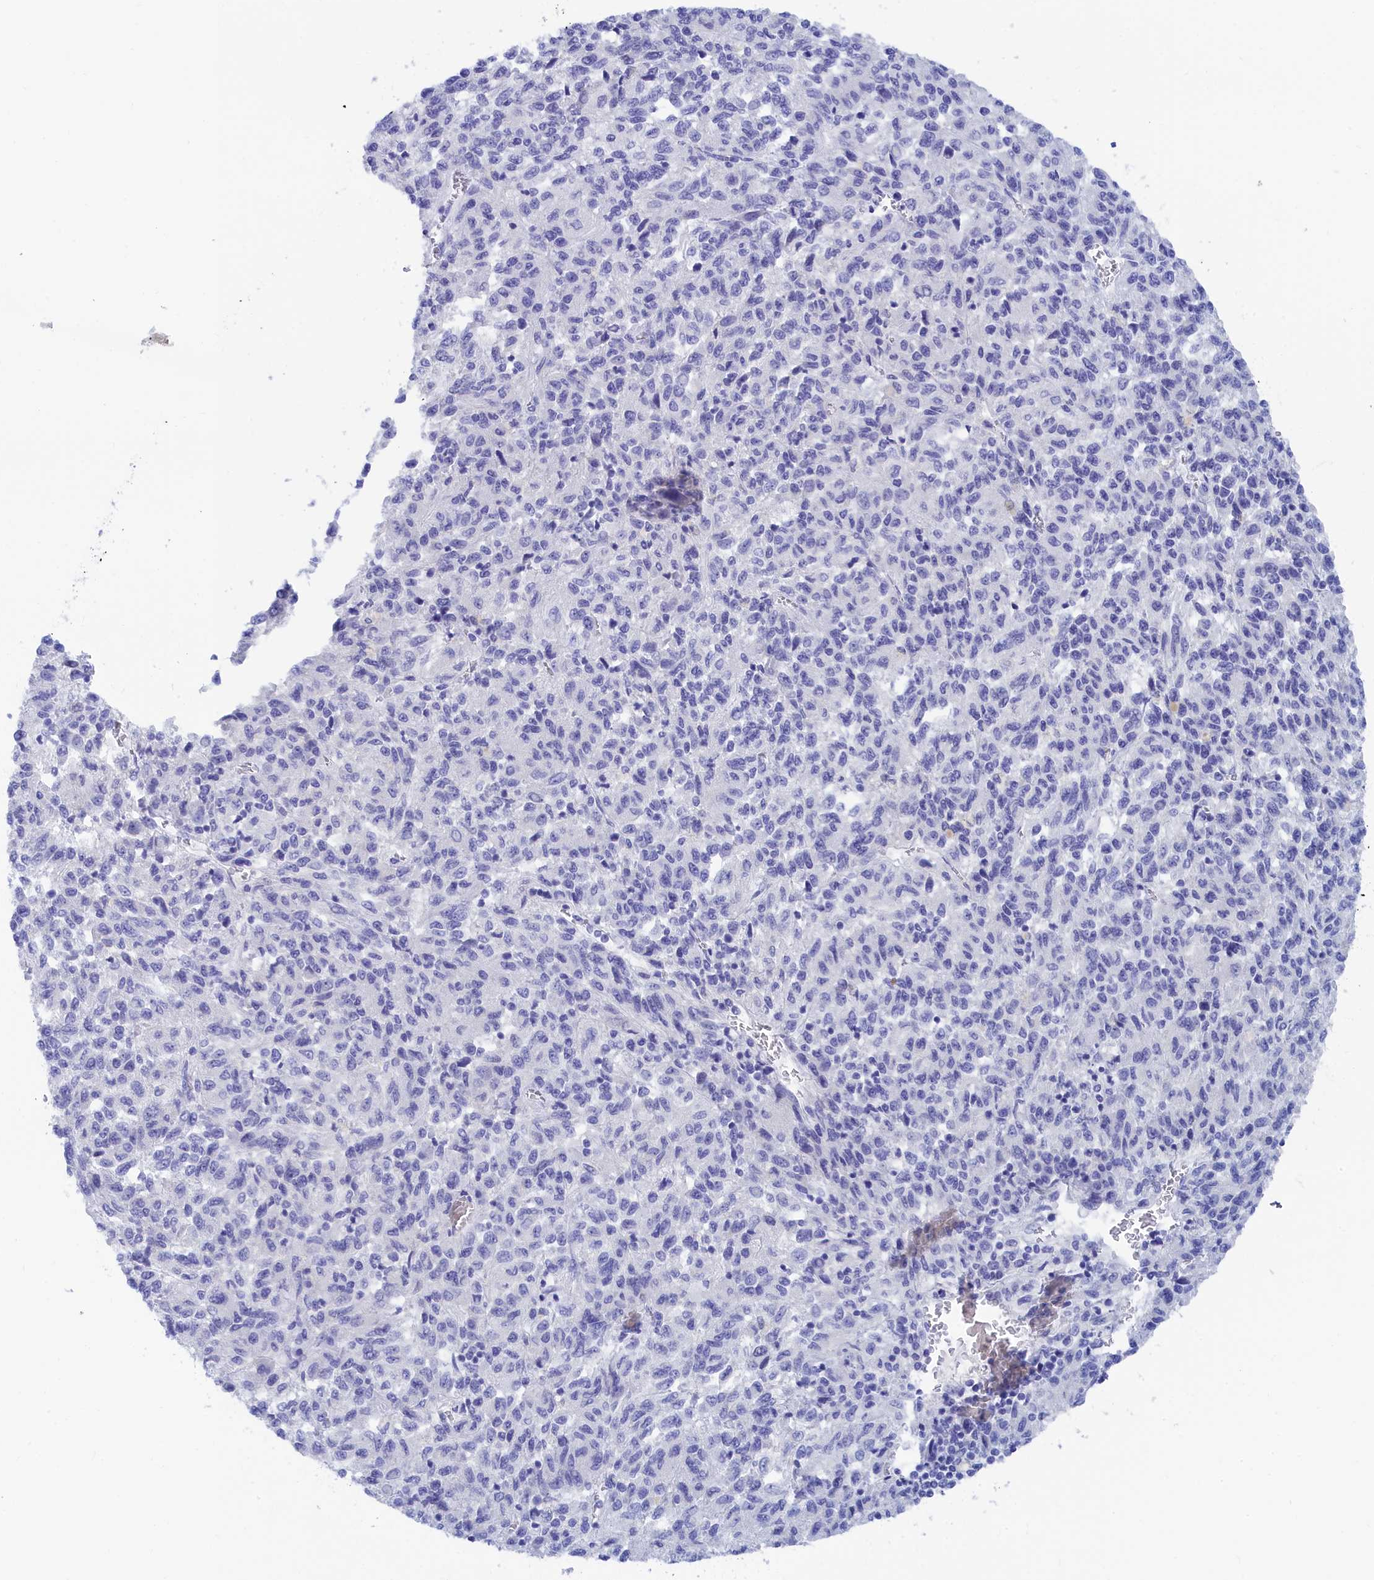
{"staining": {"intensity": "negative", "quantity": "none", "location": "none"}, "tissue": "melanoma", "cell_type": "Tumor cells", "image_type": "cancer", "snomed": [{"axis": "morphology", "description": "Malignant melanoma, Metastatic site"}, {"axis": "topography", "description": "Lung"}], "caption": "Immunohistochemistry histopathology image of melanoma stained for a protein (brown), which reveals no positivity in tumor cells.", "gene": "TRIM10", "patient": {"sex": "male", "age": 64}}